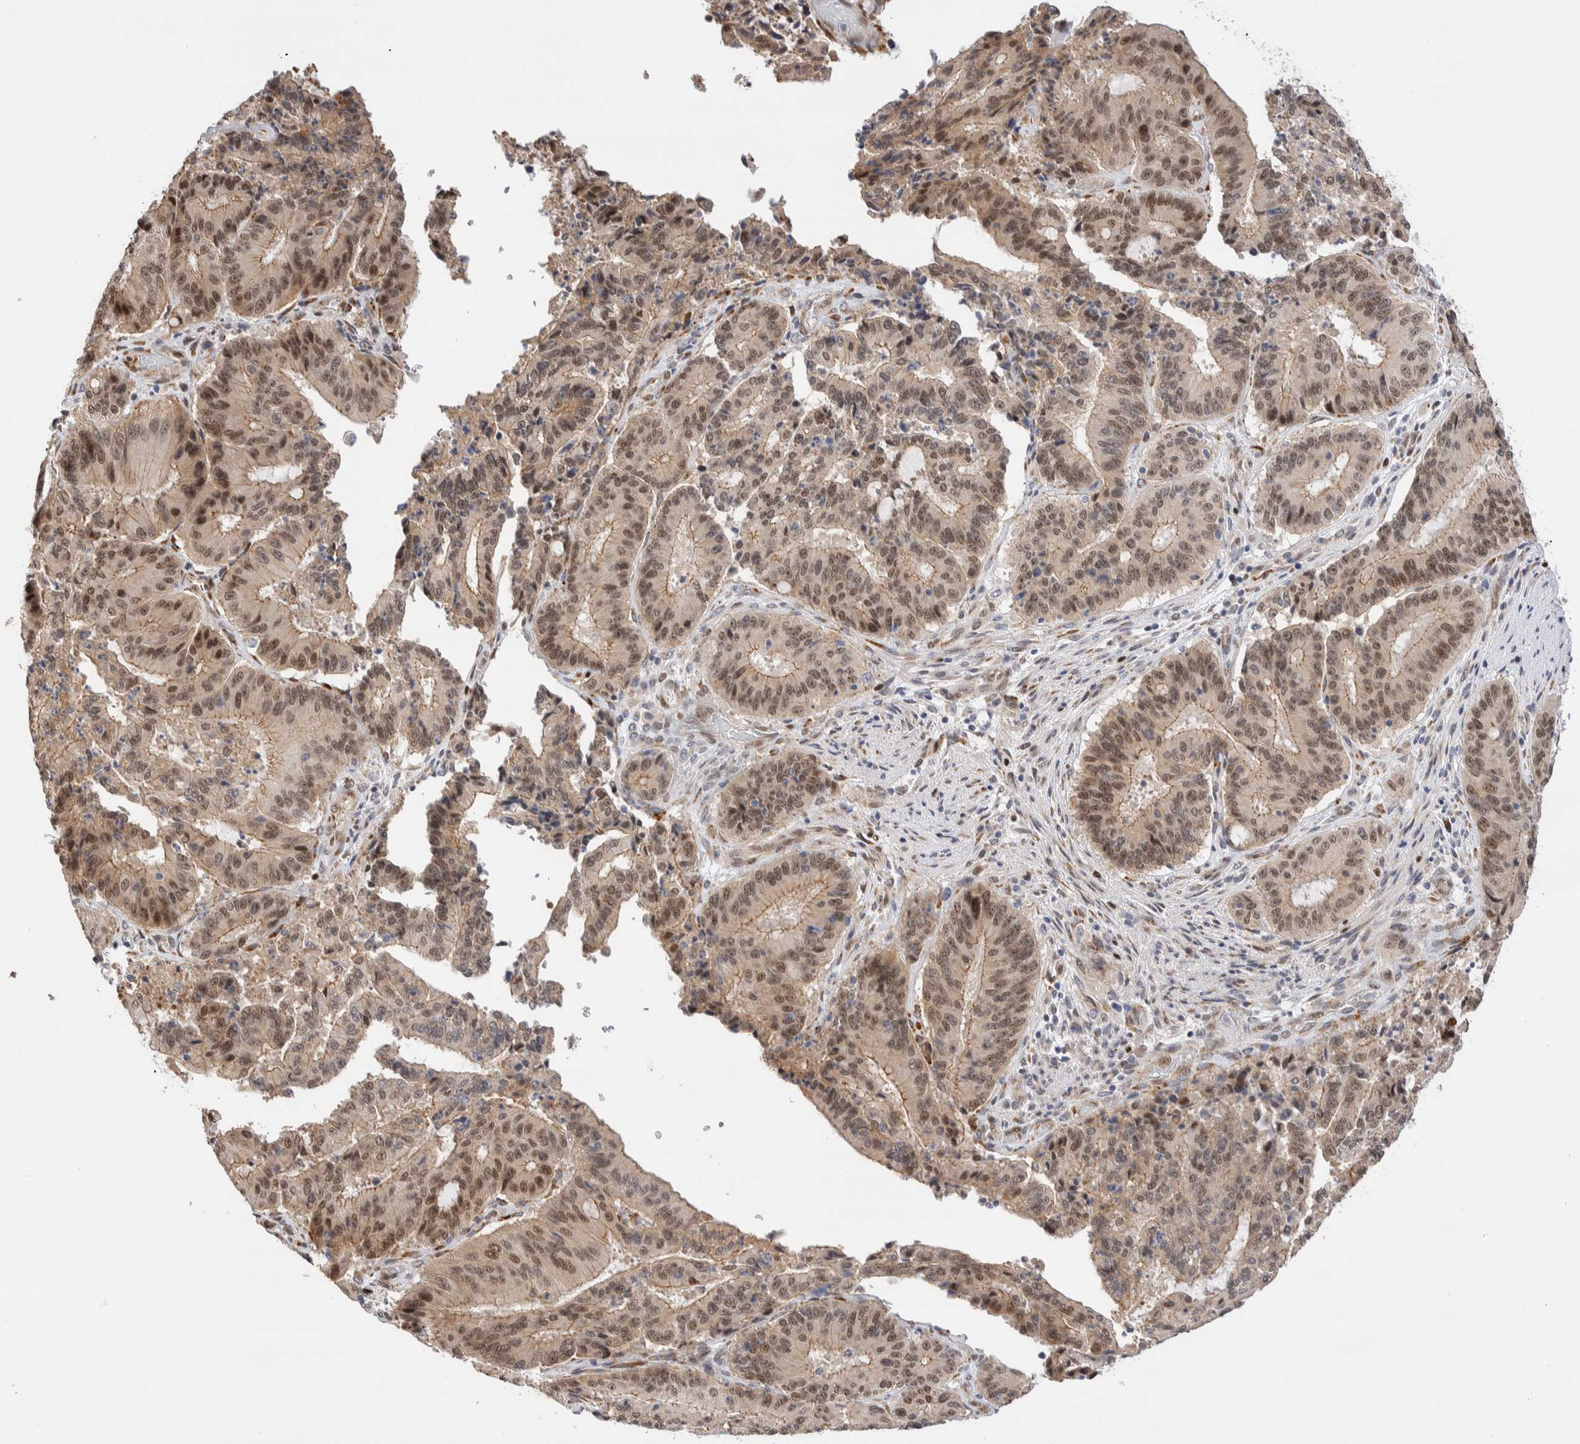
{"staining": {"intensity": "weak", "quantity": ">75%", "location": "cytoplasmic/membranous"}, "tissue": "liver cancer", "cell_type": "Tumor cells", "image_type": "cancer", "snomed": [{"axis": "morphology", "description": "Normal tissue, NOS"}, {"axis": "morphology", "description": "Cholangiocarcinoma"}, {"axis": "topography", "description": "Liver"}, {"axis": "topography", "description": "Peripheral nerve tissue"}], "caption": "Immunohistochemical staining of liver cancer exhibits weak cytoplasmic/membranous protein expression in approximately >75% of tumor cells.", "gene": "NSMAF", "patient": {"sex": "female", "age": 73}}